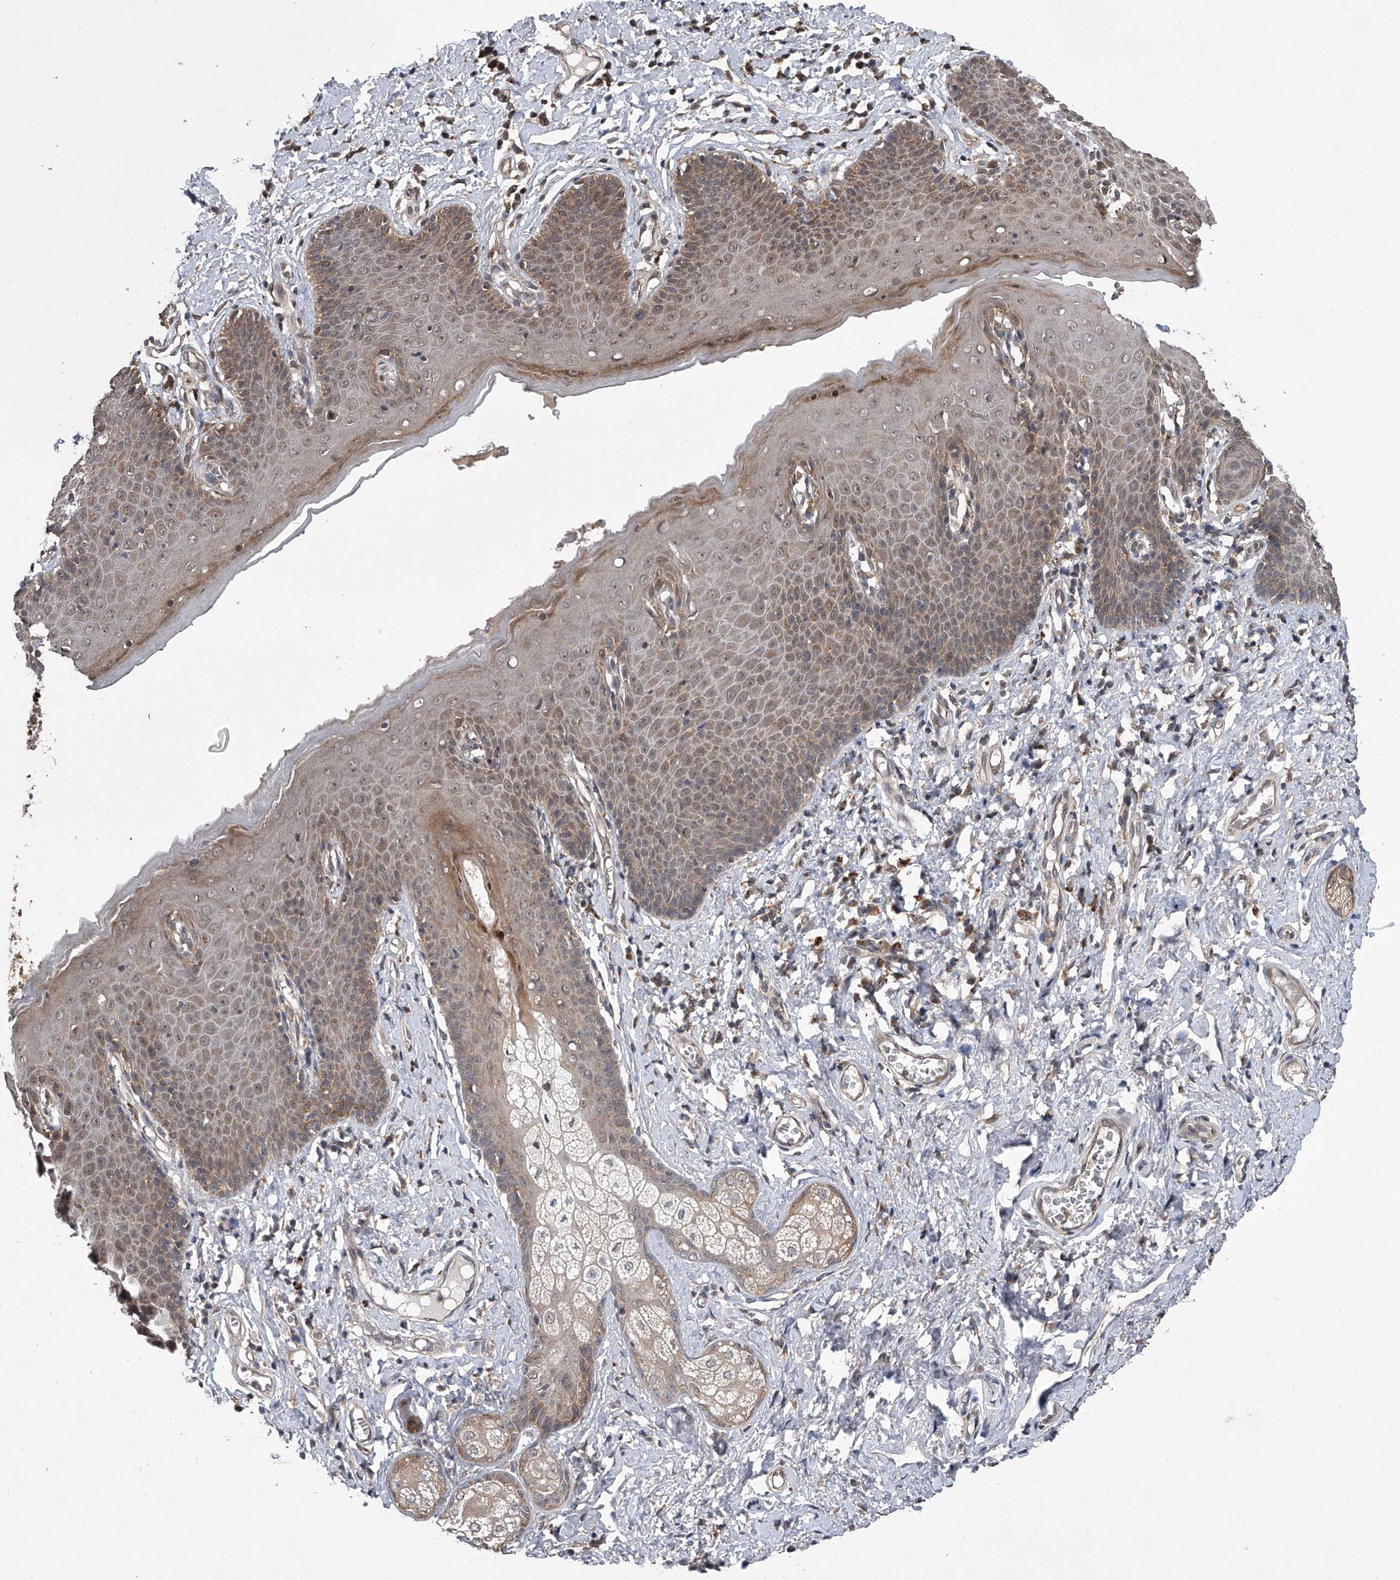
{"staining": {"intensity": "moderate", "quantity": "25%-75%", "location": "cytoplasmic/membranous"}, "tissue": "skin", "cell_type": "Epidermal cells", "image_type": "normal", "snomed": [{"axis": "morphology", "description": "Normal tissue, NOS"}, {"axis": "topography", "description": "Vulva"}], "caption": "This is an image of immunohistochemistry (IHC) staining of benign skin, which shows moderate expression in the cytoplasmic/membranous of epidermal cells.", "gene": "GEMIN8", "patient": {"sex": "female", "age": 66}}